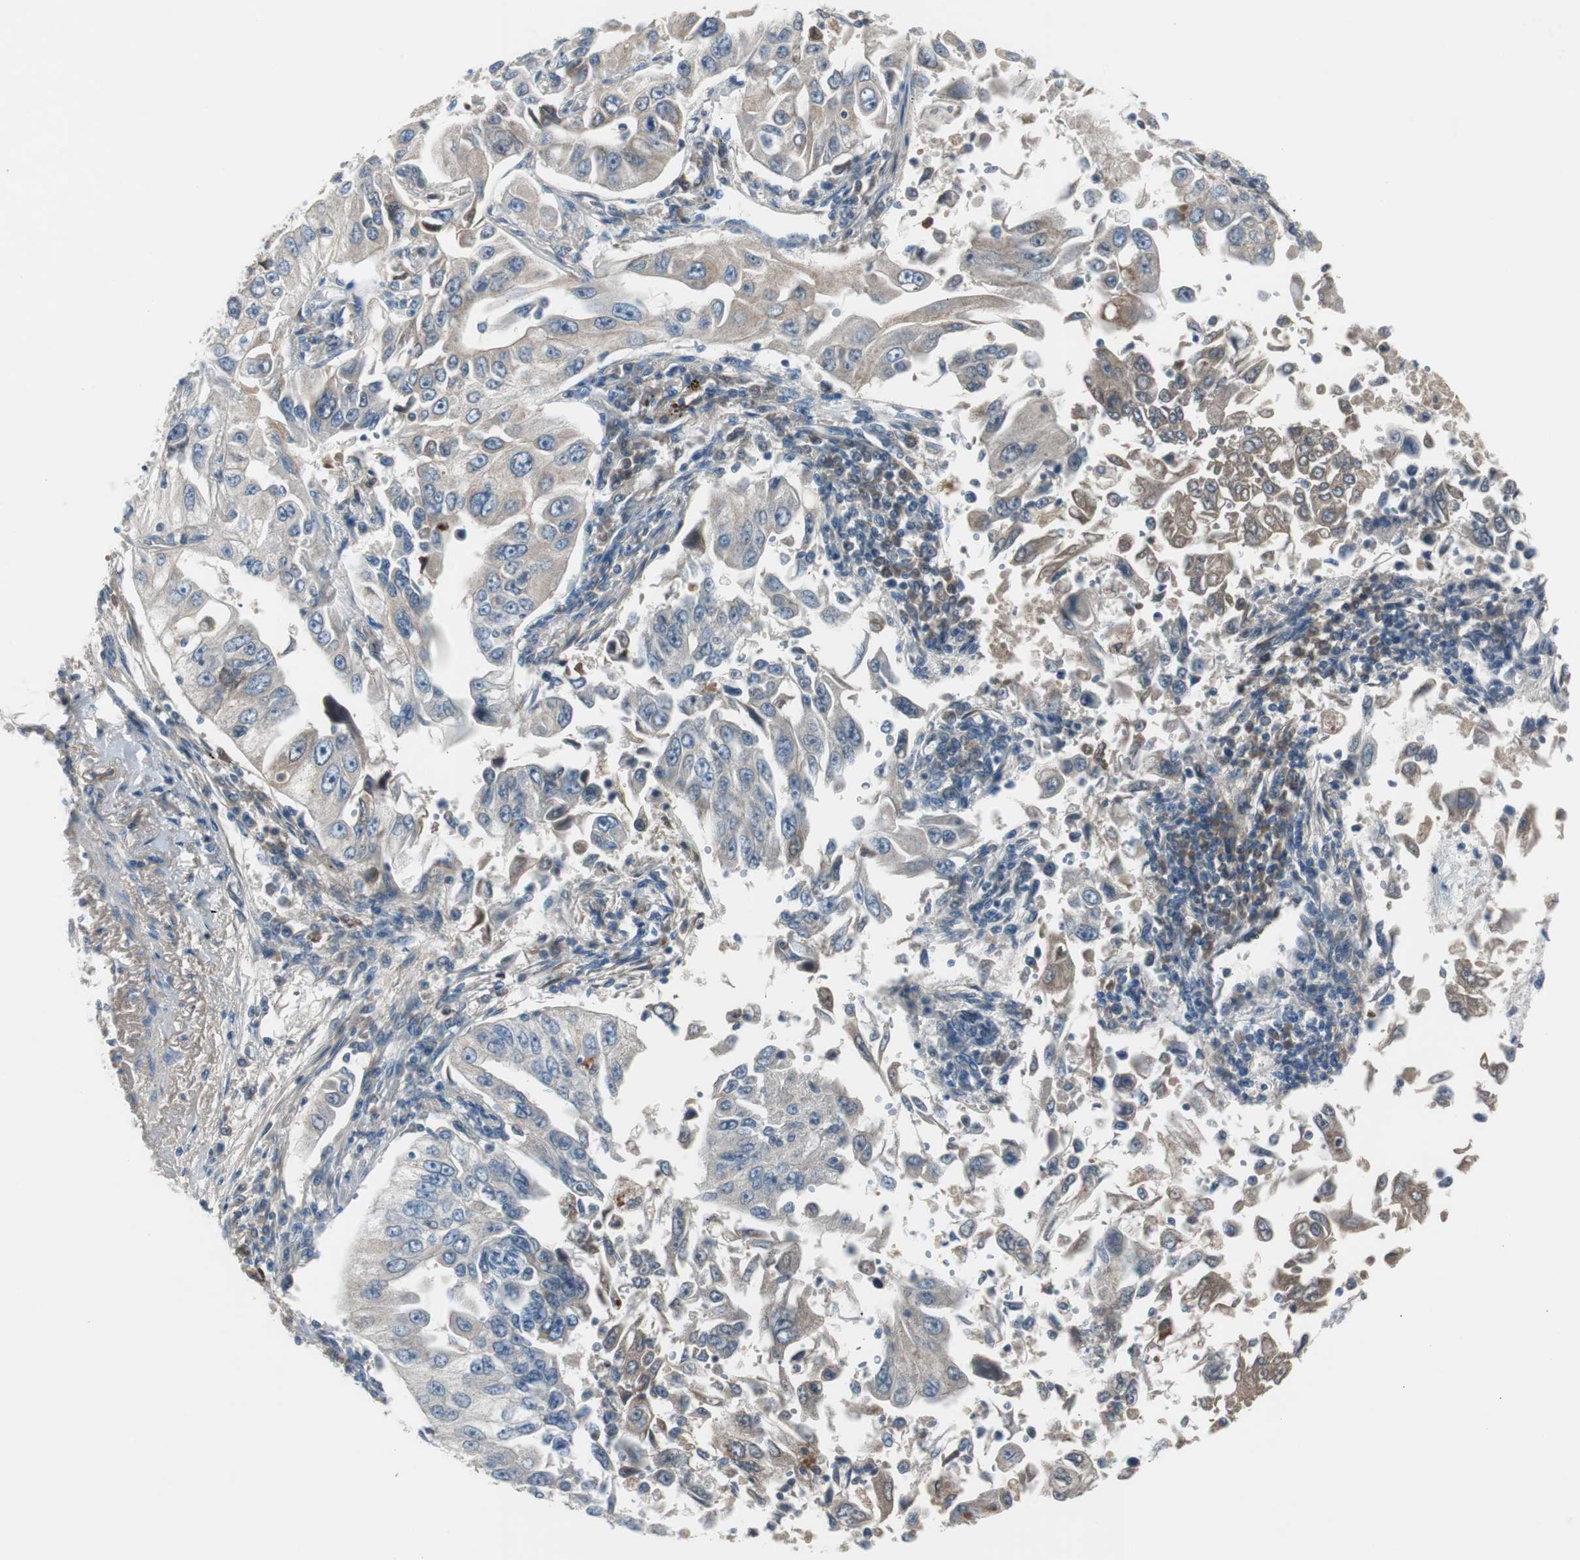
{"staining": {"intensity": "weak", "quantity": "25%-75%", "location": "cytoplasmic/membranous"}, "tissue": "lung cancer", "cell_type": "Tumor cells", "image_type": "cancer", "snomed": [{"axis": "morphology", "description": "Adenocarcinoma, NOS"}, {"axis": "topography", "description": "Lung"}], "caption": "This is a micrograph of immunohistochemistry staining of adenocarcinoma (lung), which shows weak positivity in the cytoplasmic/membranous of tumor cells.", "gene": "SERPINF1", "patient": {"sex": "male", "age": 84}}